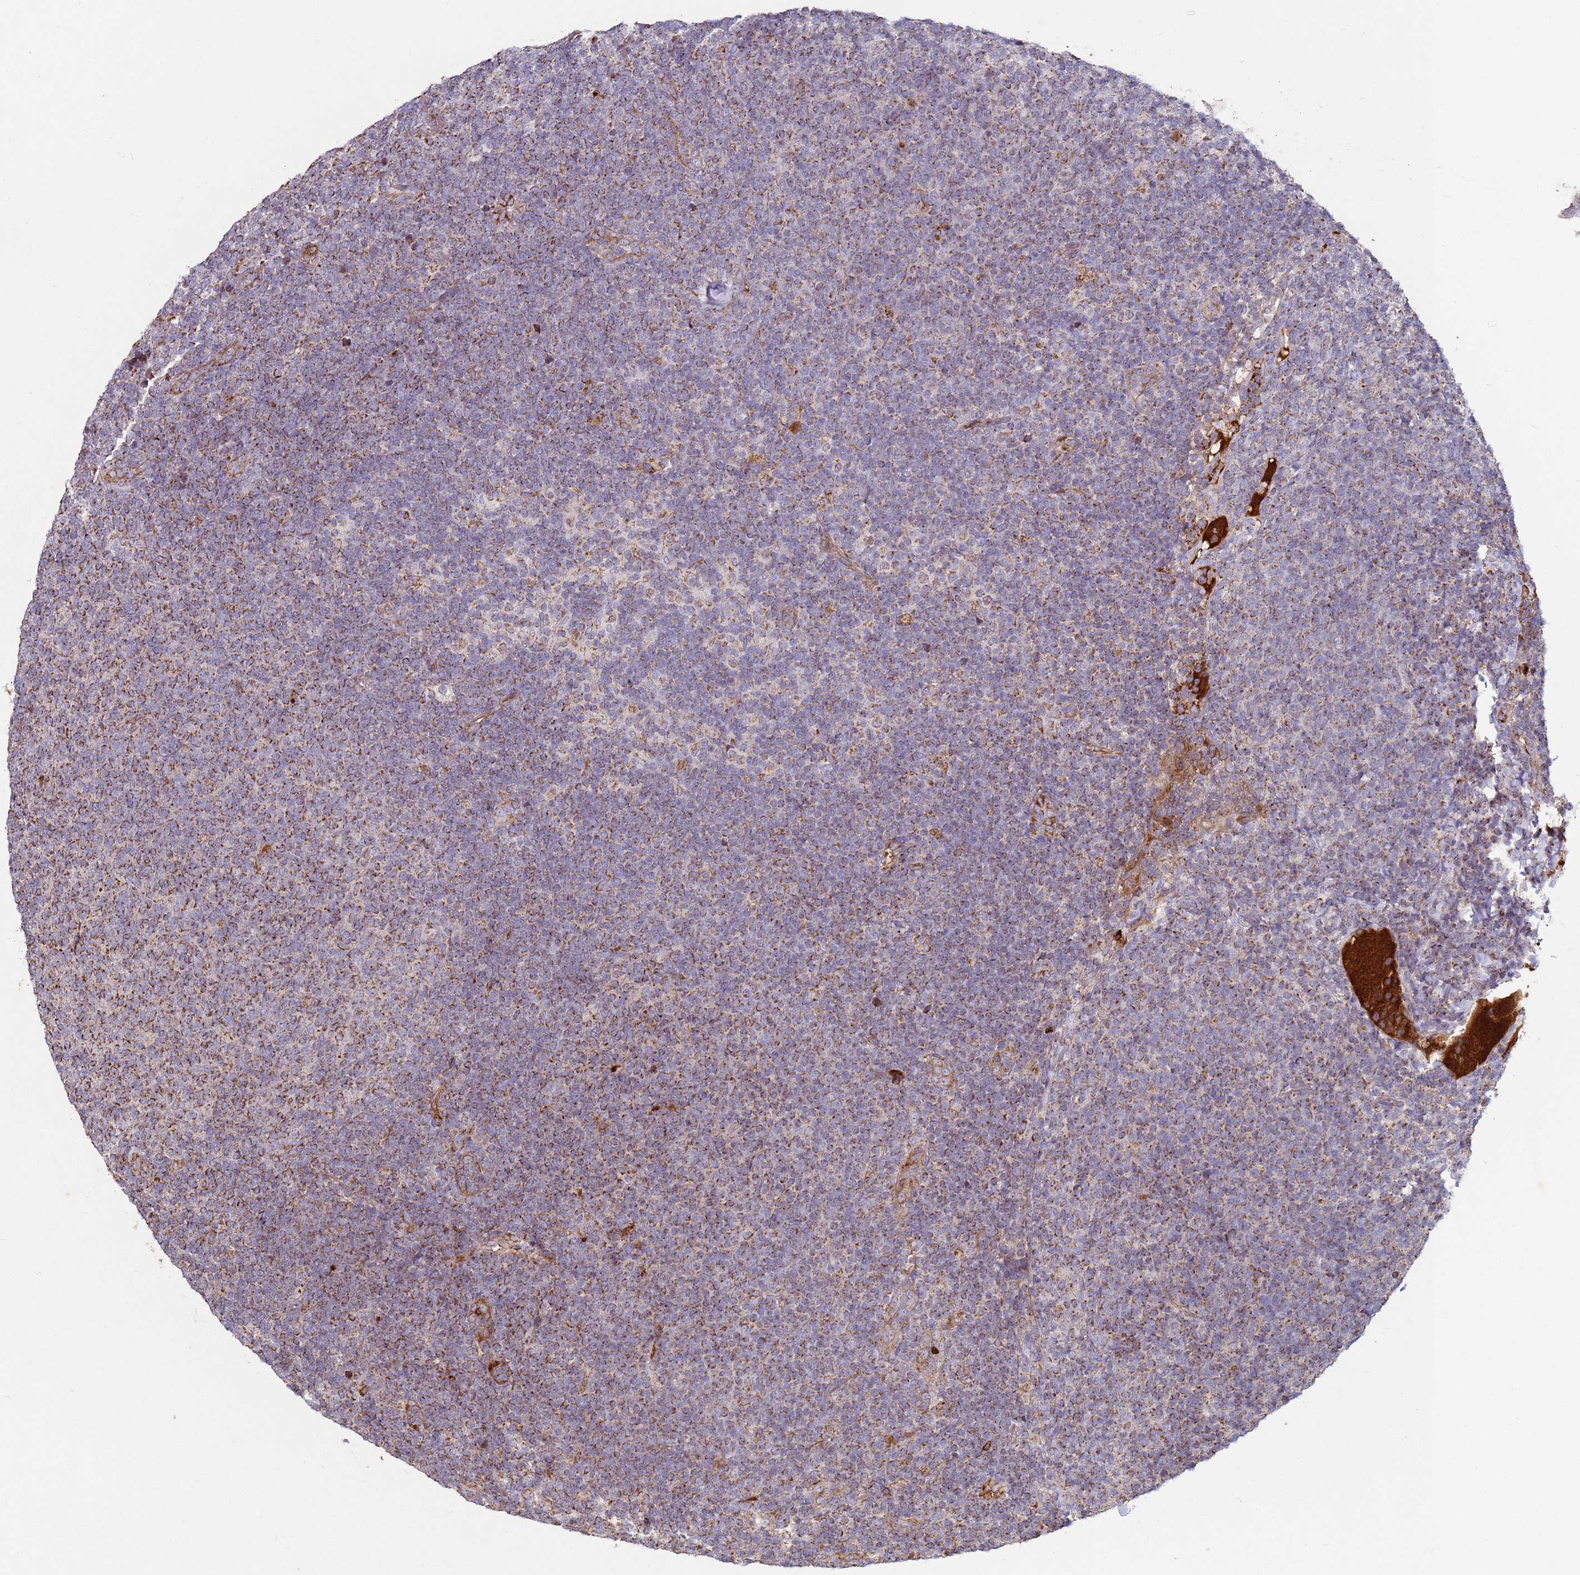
{"staining": {"intensity": "moderate", "quantity": "25%-75%", "location": "cytoplasmic/membranous"}, "tissue": "lymphoma", "cell_type": "Tumor cells", "image_type": "cancer", "snomed": [{"axis": "morphology", "description": "Malignant lymphoma, non-Hodgkin's type, Low grade"}, {"axis": "topography", "description": "Lymph node"}], "caption": "Human low-grade malignant lymphoma, non-Hodgkin's type stained with a protein marker shows moderate staining in tumor cells.", "gene": "FBXO33", "patient": {"sex": "male", "age": 66}}